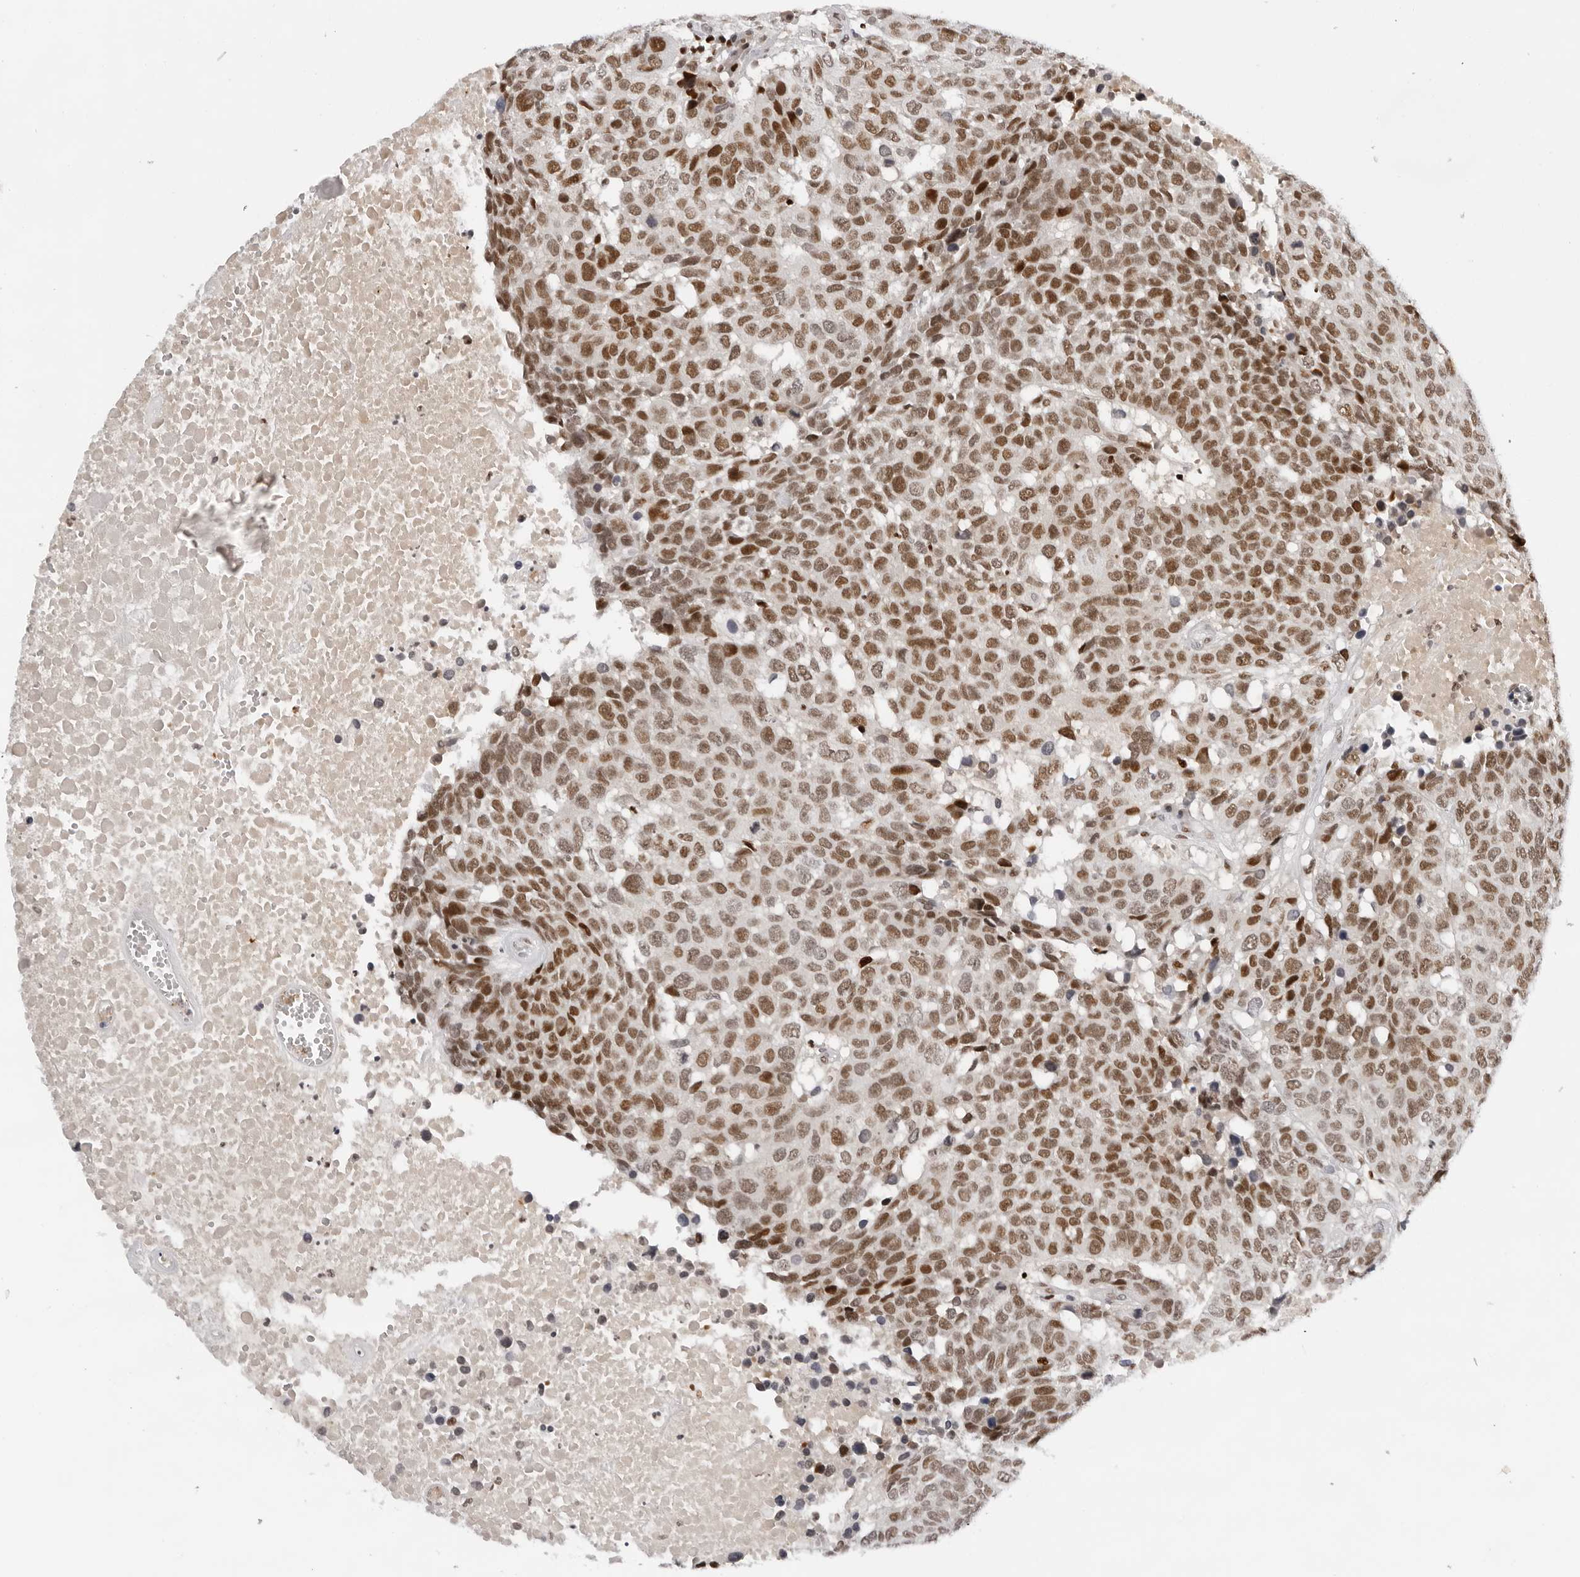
{"staining": {"intensity": "moderate", "quantity": ">75%", "location": "nuclear"}, "tissue": "head and neck cancer", "cell_type": "Tumor cells", "image_type": "cancer", "snomed": [{"axis": "morphology", "description": "Squamous cell carcinoma, NOS"}, {"axis": "topography", "description": "Head-Neck"}], "caption": "The histopathology image reveals a brown stain indicating the presence of a protein in the nuclear of tumor cells in head and neck squamous cell carcinoma.", "gene": "OGG1", "patient": {"sex": "male", "age": 66}}